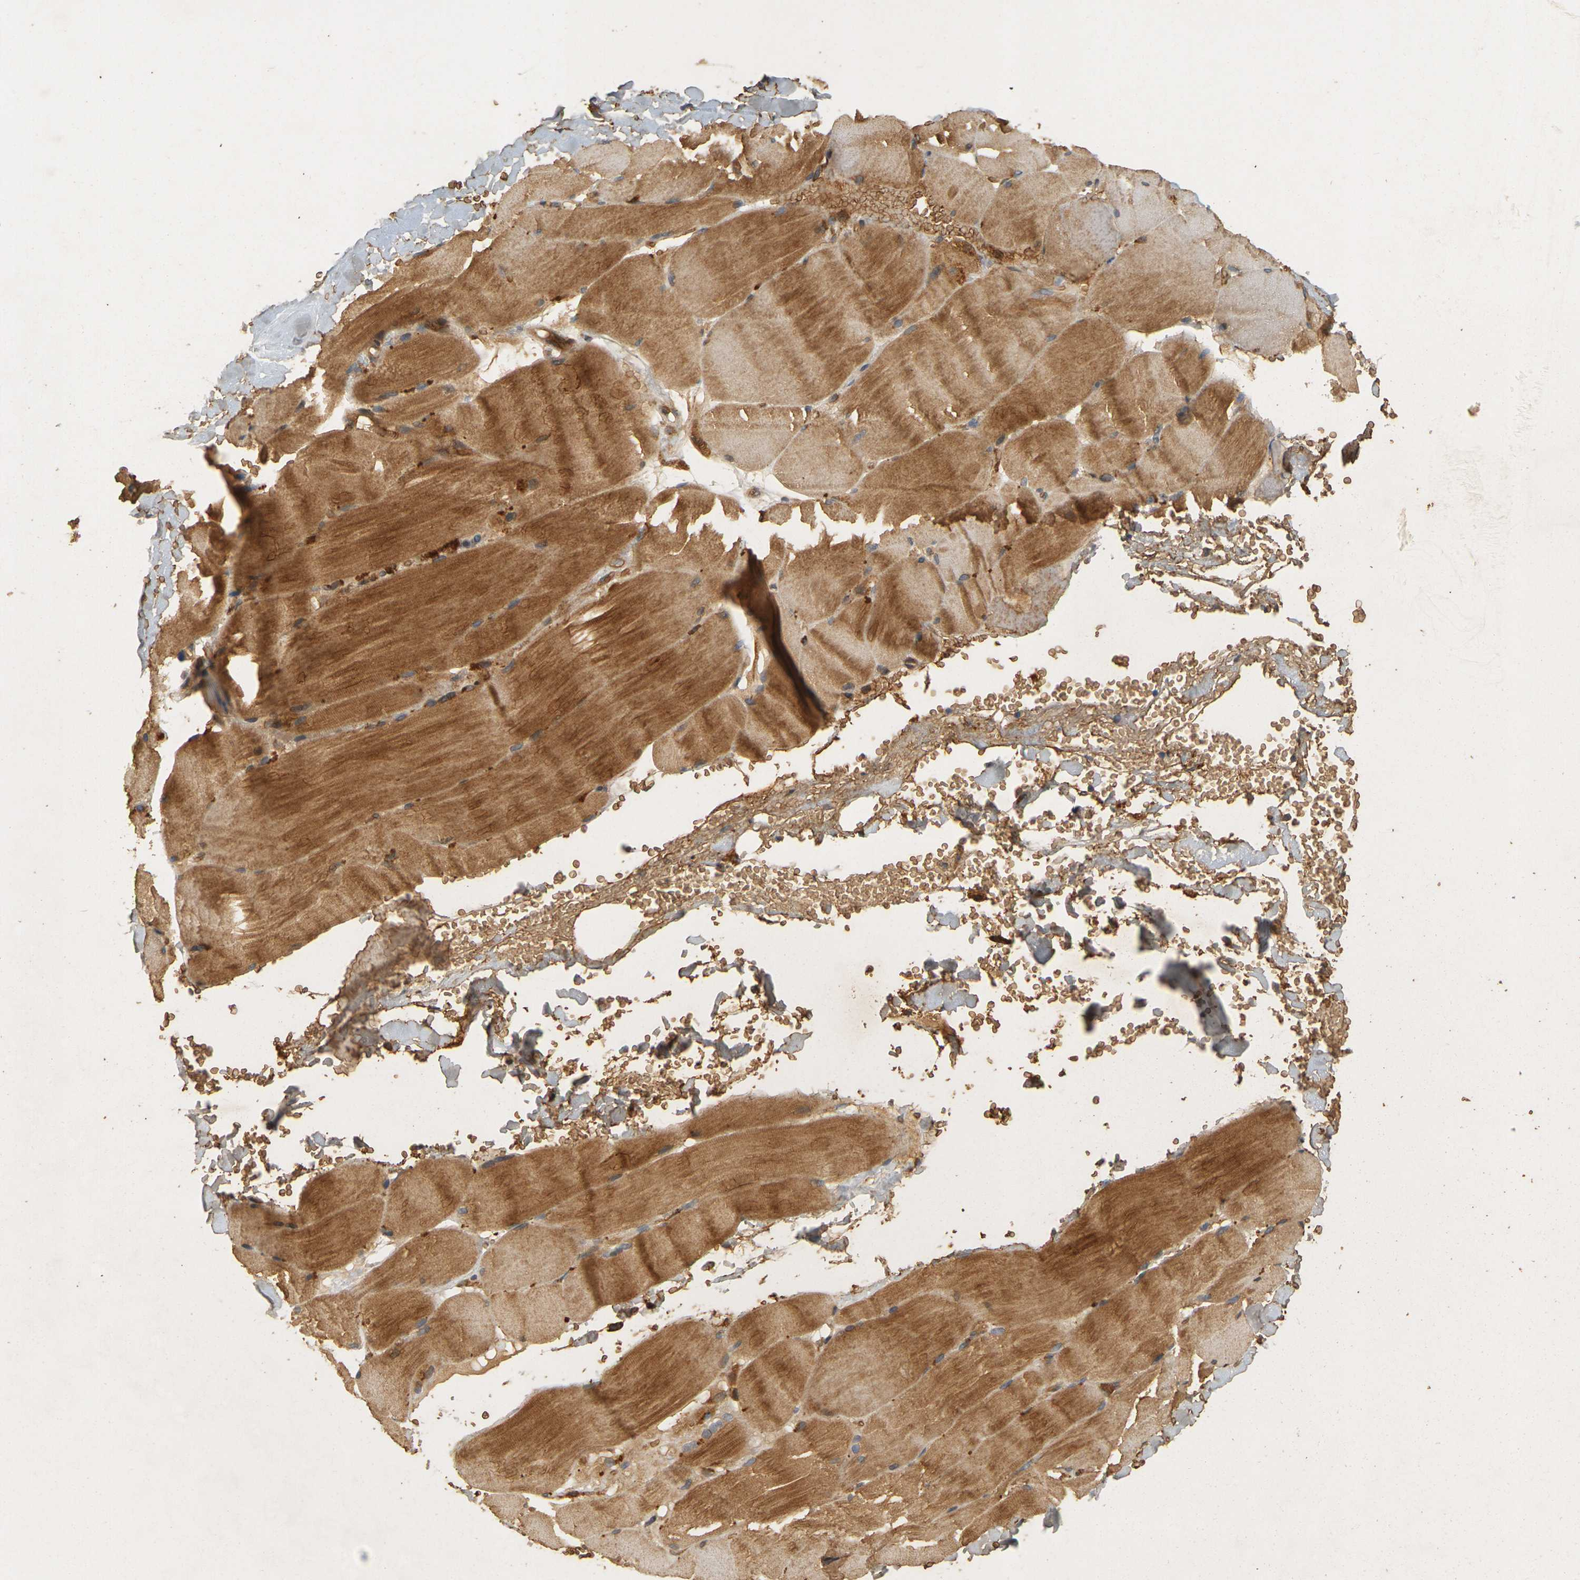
{"staining": {"intensity": "moderate", "quantity": ">75%", "location": "cytoplasmic/membranous"}, "tissue": "skeletal muscle", "cell_type": "Myocytes", "image_type": "normal", "snomed": [{"axis": "morphology", "description": "Normal tissue, NOS"}, {"axis": "topography", "description": "Skin"}, {"axis": "topography", "description": "Skeletal muscle"}], "caption": "The image demonstrates staining of normal skeletal muscle, revealing moderate cytoplasmic/membranous protein staining (brown color) within myocytes.", "gene": "MEGF9", "patient": {"sex": "male", "age": 83}}